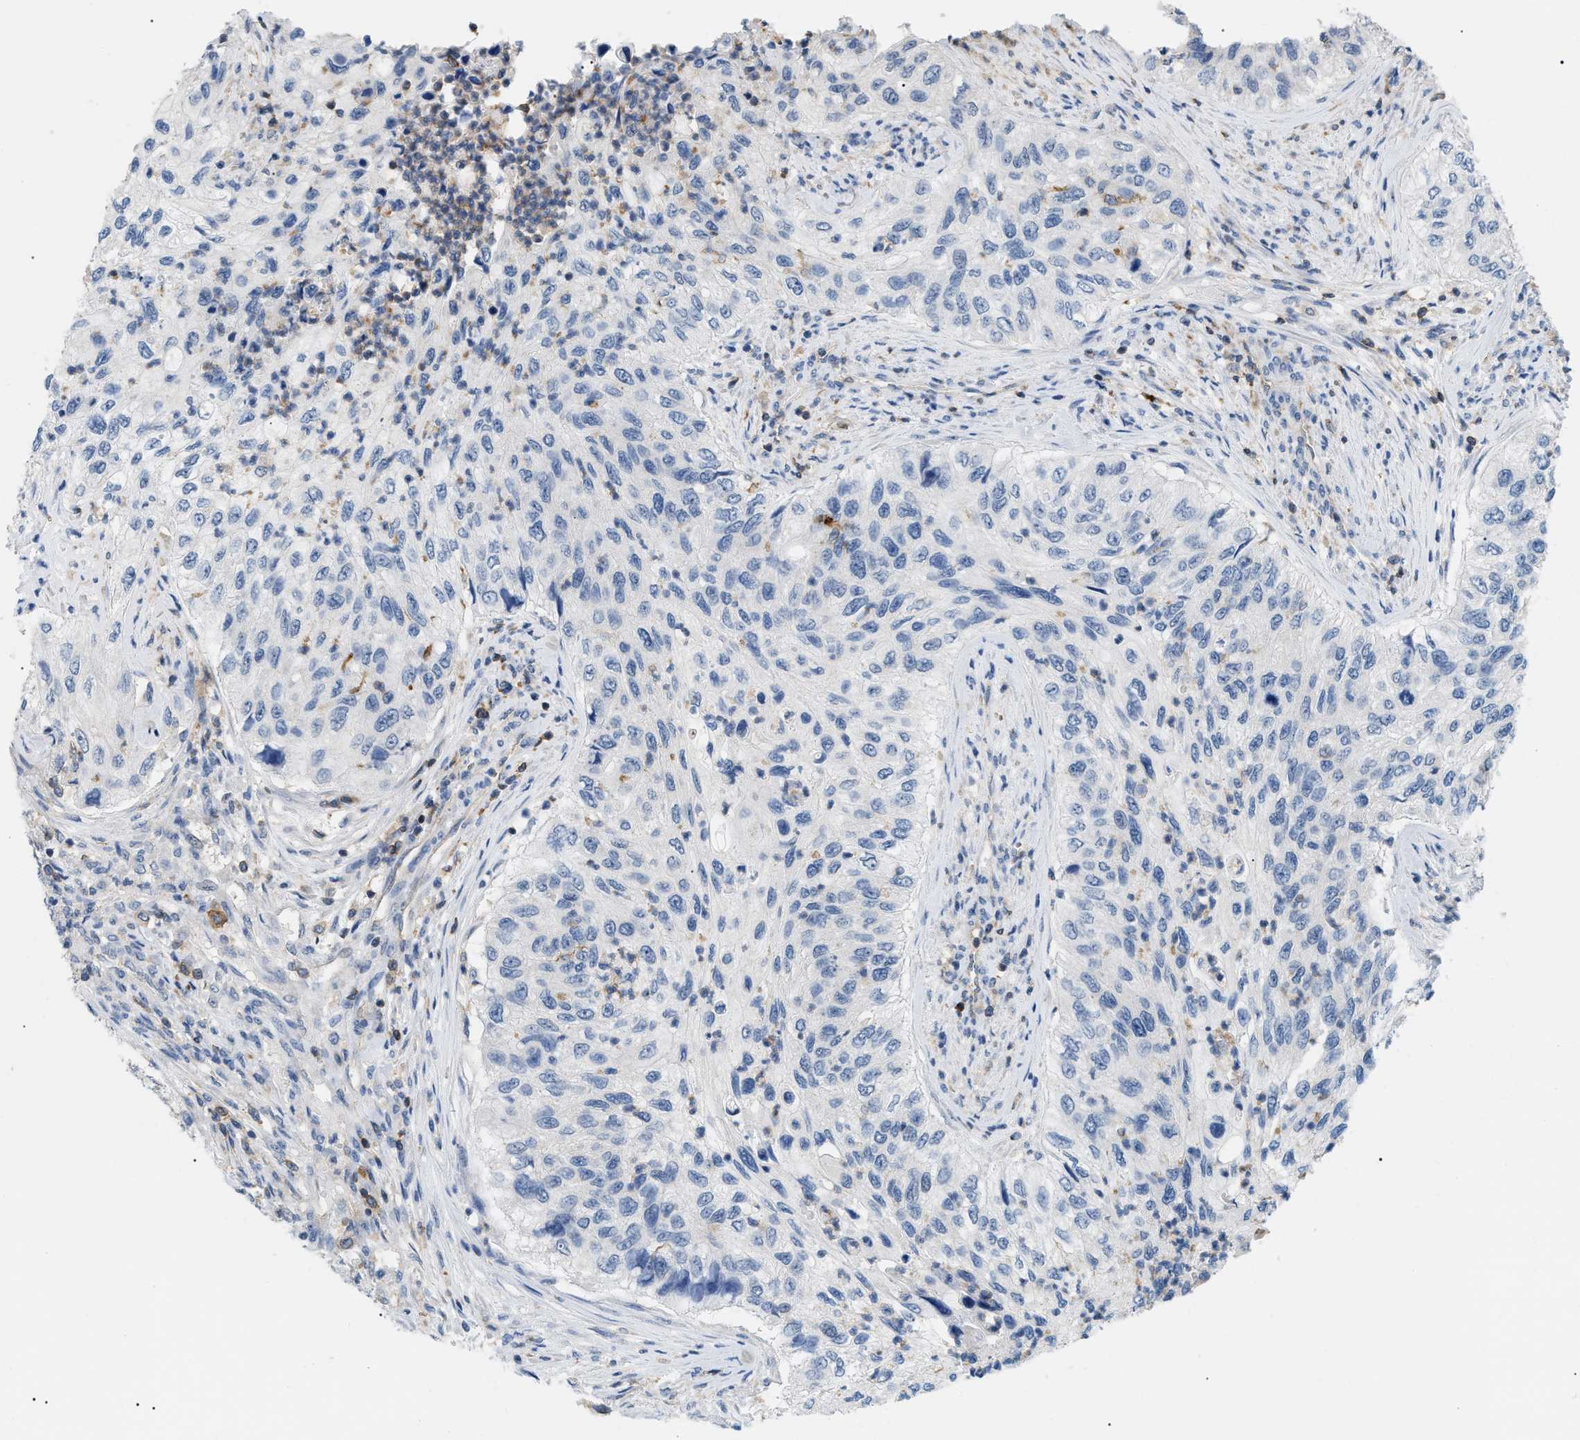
{"staining": {"intensity": "negative", "quantity": "none", "location": "none"}, "tissue": "urothelial cancer", "cell_type": "Tumor cells", "image_type": "cancer", "snomed": [{"axis": "morphology", "description": "Urothelial carcinoma, High grade"}, {"axis": "topography", "description": "Urinary bladder"}], "caption": "An image of urothelial carcinoma (high-grade) stained for a protein demonstrates no brown staining in tumor cells. (Immunohistochemistry, brightfield microscopy, high magnification).", "gene": "INPP5D", "patient": {"sex": "female", "age": 60}}